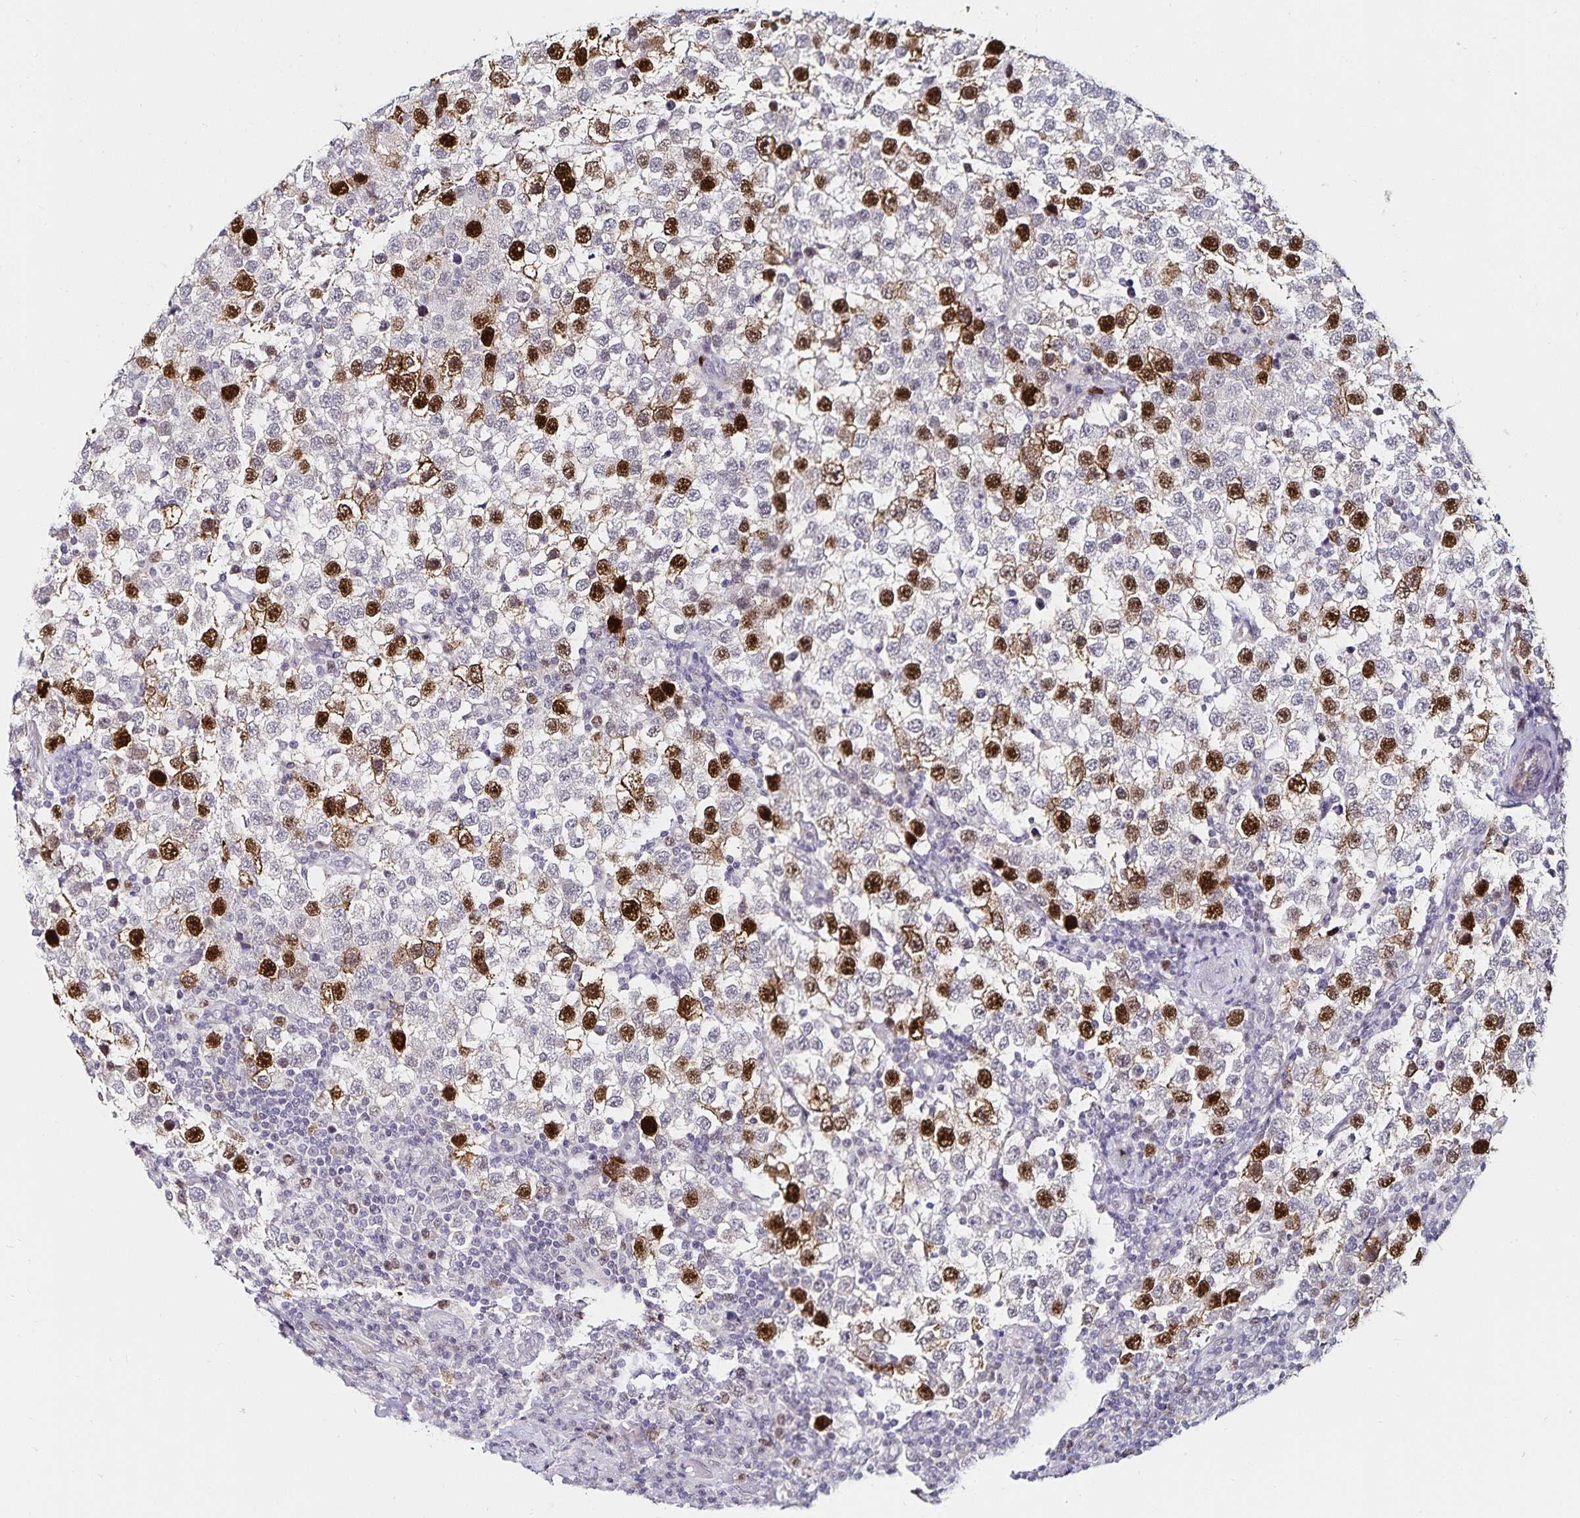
{"staining": {"intensity": "strong", "quantity": "25%-75%", "location": "nuclear"}, "tissue": "testis cancer", "cell_type": "Tumor cells", "image_type": "cancer", "snomed": [{"axis": "morphology", "description": "Seminoma, NOS"}, {"axis": "topography", "description": "Testis"}], "caption": "The image shows immunohistochemical staining of testis cancer. There is strong nuclear expression is identified in about 25%-75% of tumor cells.", "gene": "ANLN", "patient": {"sex": "male", "age": 34}}